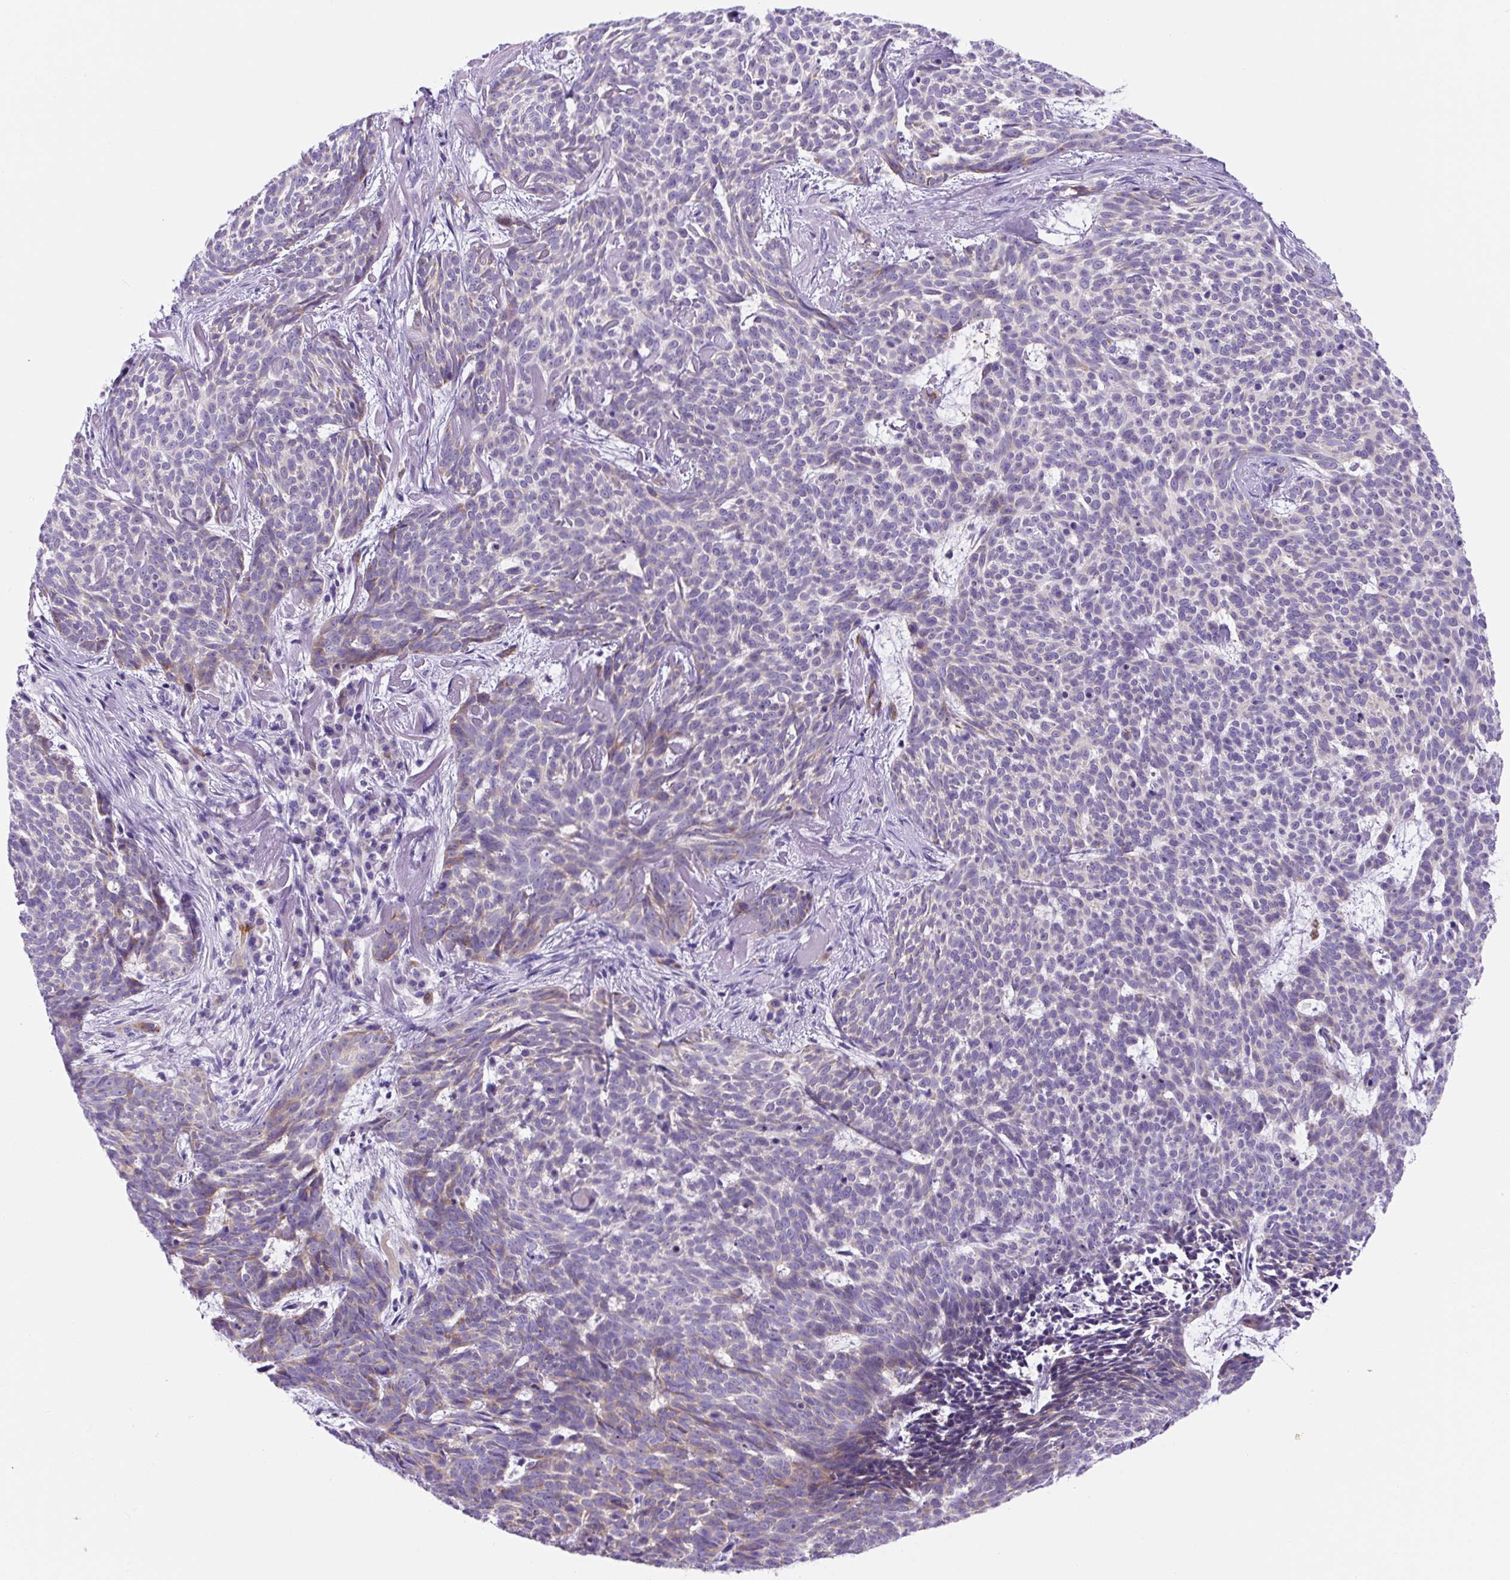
{"staining": {"intensity": "weak", "quantity": "<25%", "location": "cytoplasmic/membranous"}, "tissue": "skin cancer", "cell_type": "Tumor cells", "image_type": "cancer", "snomed": [{"axis": "morphology", "description": "Basal cell carcinoma"}, {"axis": "topography", "description": "Skin"}], "caption": "Immunohistochemistry (IHC) micrograph of neoplastic tissue: skin cancer stained with DAB exhibits no significant protein positivity in tumor cells. (DAB immunohistochemistry (IHC) with hematoxylin counter stain).", "gene": "ASB4", "patient": {"sex": "female", "age": 93}}